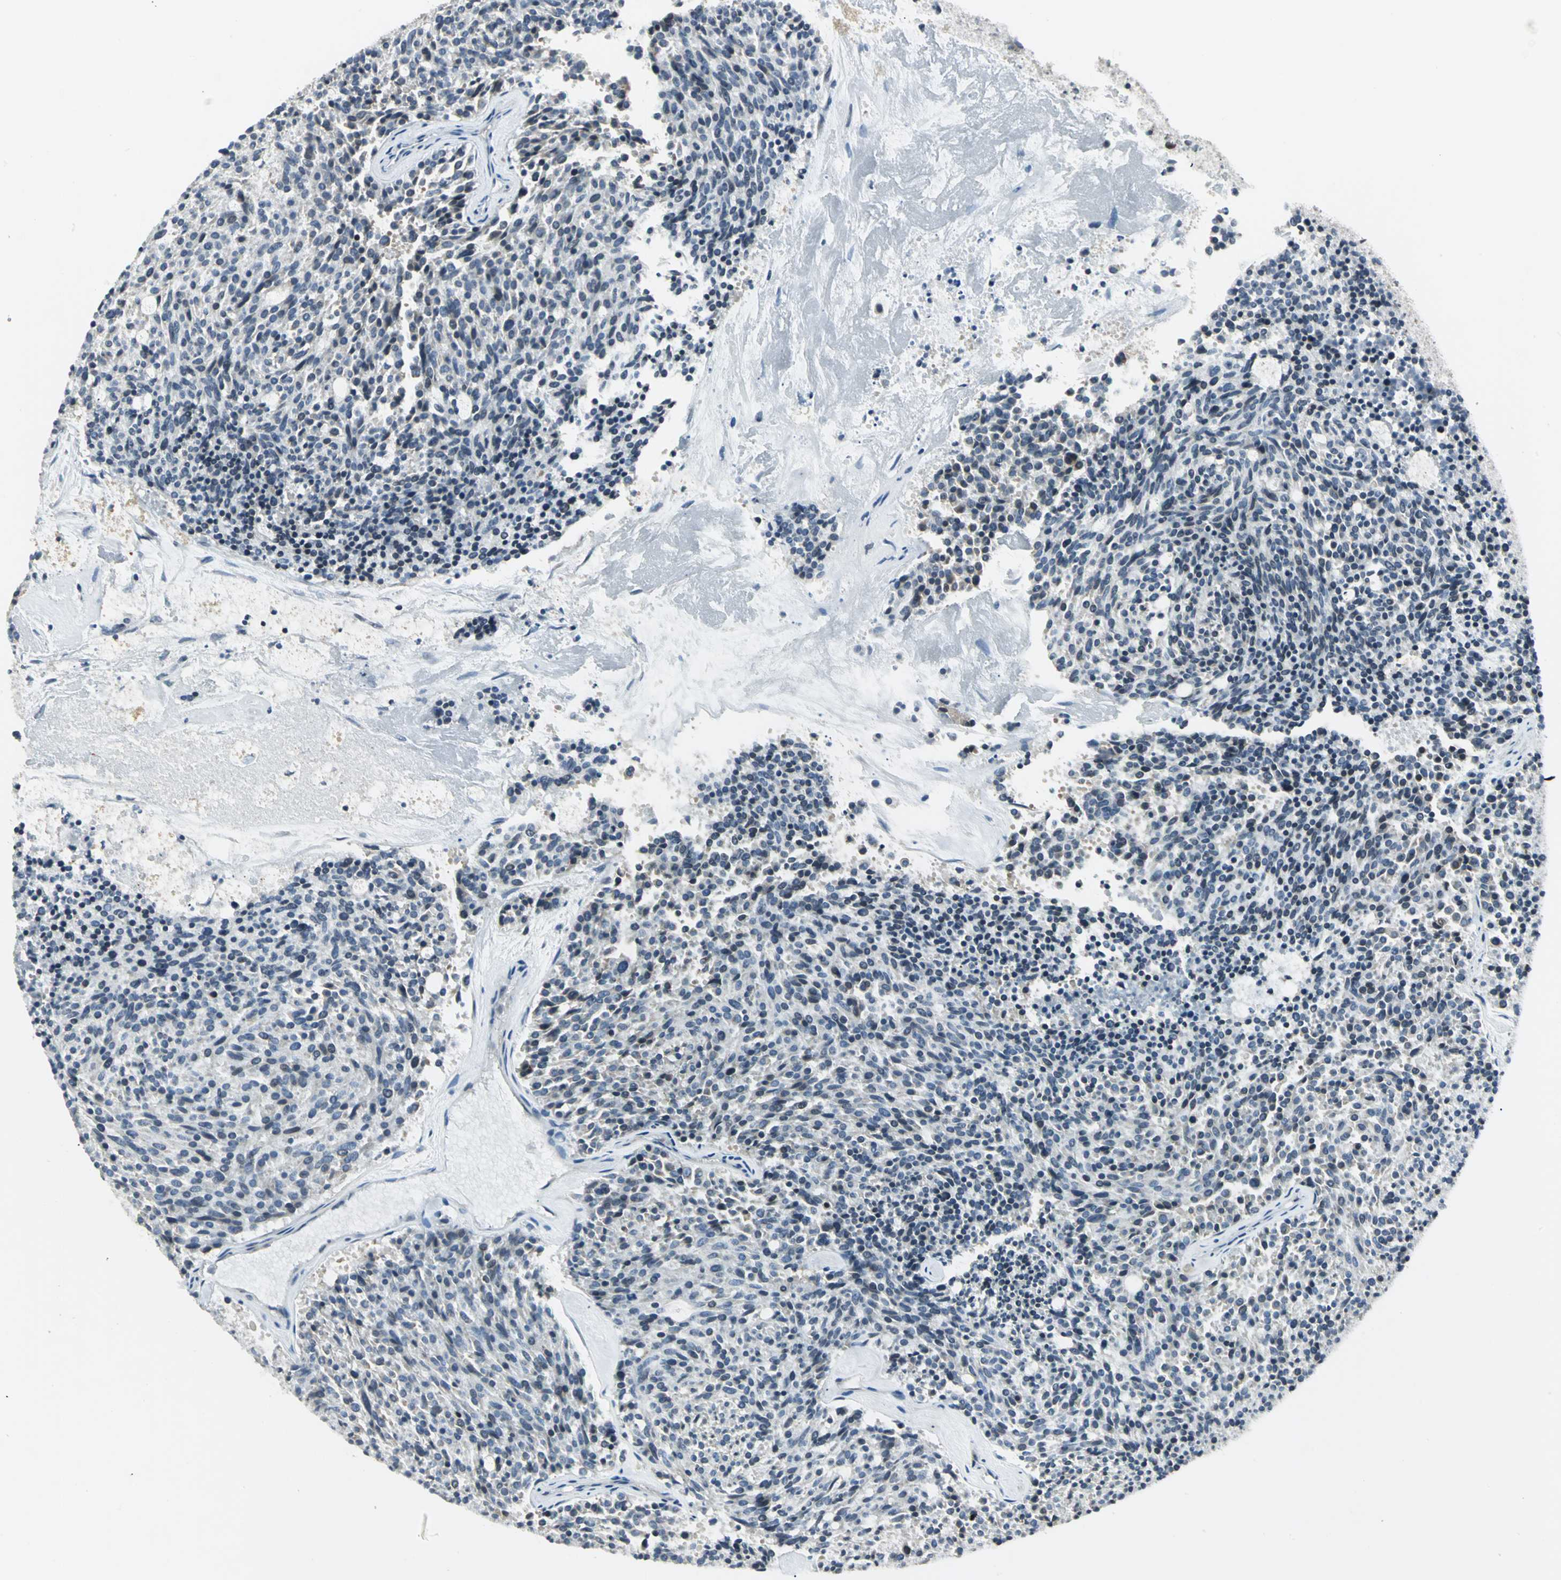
{"staining": {"intensity": "negative", "quantity": "none", "location": "none"}, "tissue": "carcinoid", "cell_type": "Tumor cells", "image_type": "cancer", "snomed": [{"axis": "morphology", "description": "Carcinoid, malignant, NOS"}, {"axis": "topography", "description": "Pancreas"}], "caption": "Human carcinoid stained for a protein using immunohistochemistry shows no expression in tumor cells.", "gene": "USP40", "patient": {"sex": "female", "age": 54}}